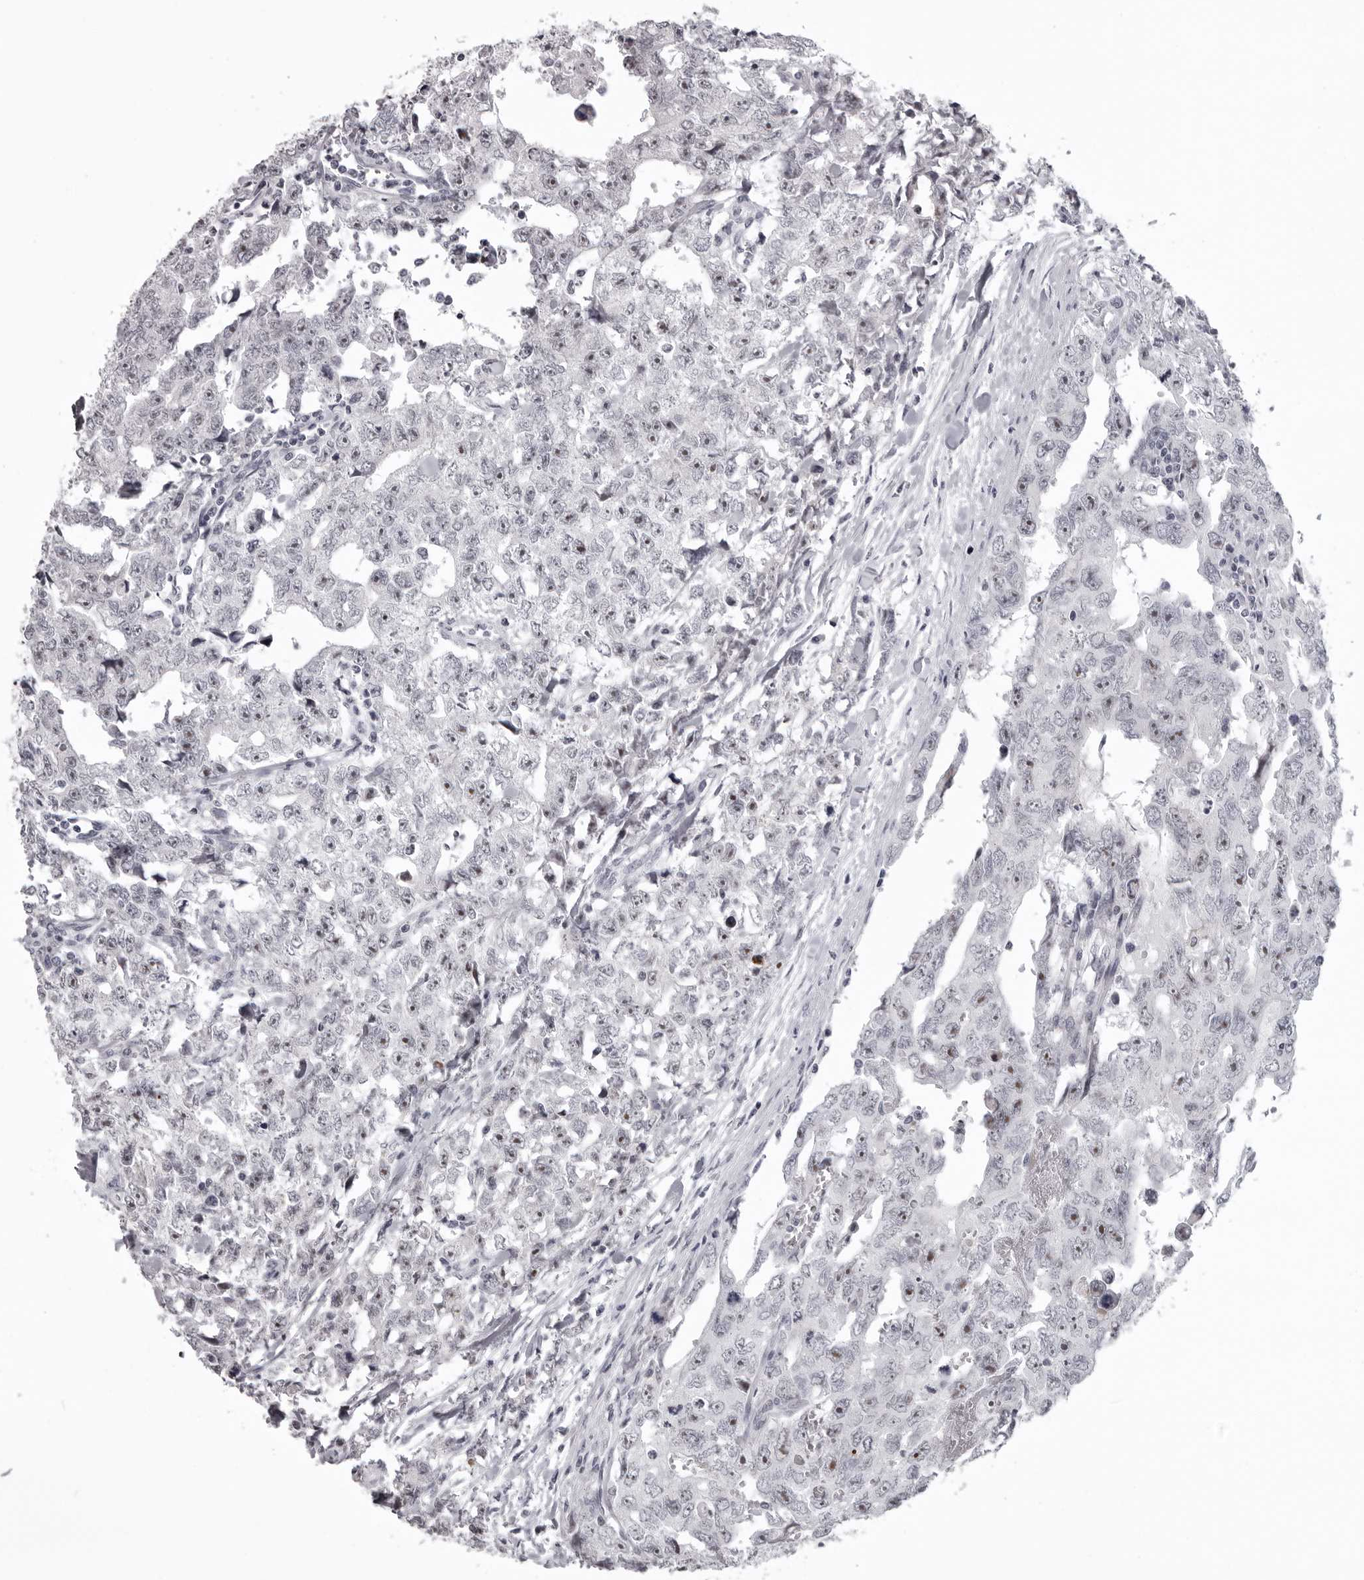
{"staining": {"intensity": "moderate", "quantity": "<25%", "location": "nuclear"}, "tissue": "testis cancer", "cell_type": "Tumor cells", "image_type": "cancer", "snomed": [{"axis": "morphology", "description": "Carcinoma, Embryonal, NOS"}, {"axis": "topography", "description": "Testis"}], "caption": "A high-resolution micrograph shows immunohistochemistry staining of embryonal carcinoma (testis), which exhibits moderate nuclear expression in approximately <25% of tumor cells.", "gene": "HELZ", "patient": {"sex": "male", "age": 28}}